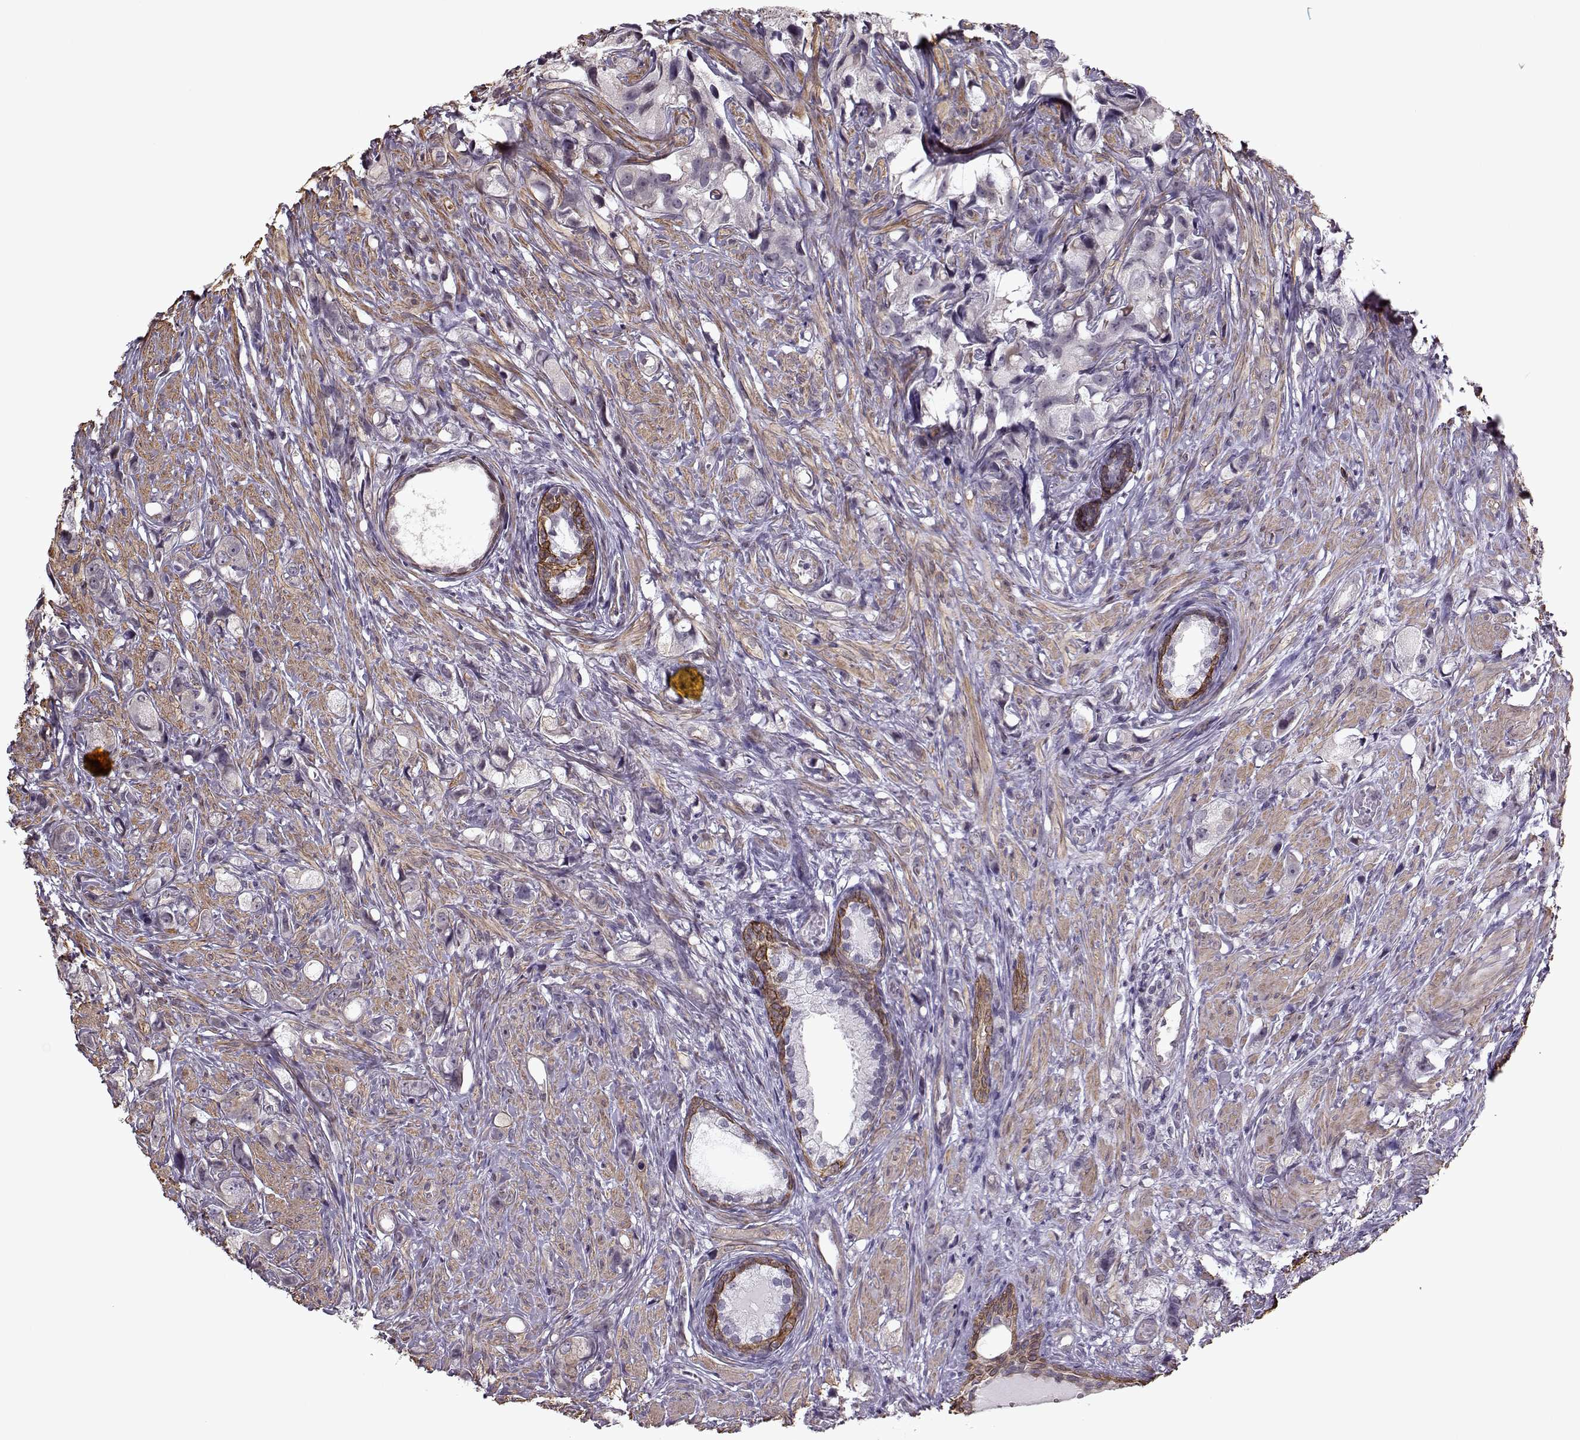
{"staining": {"intensity": "negative", "quantity": "none", "location": "none"}, "tissue": "prostate cancer", "cell_type": "Tumor cells", "image_type": "cancer", "snomed": [{"axis": "morphology", "description": "Adenocarcinoma, High grade"}, {"axis": "topography", "description": "Prostate"}], "caption": "DAB immunohistochemical staining of prostate cancer (adenocarcinoma (high-grade)) reveals no significant positivity in tumor cells.", "gene": "KRT9", "patient": {"sex": "male", "age": 75}}